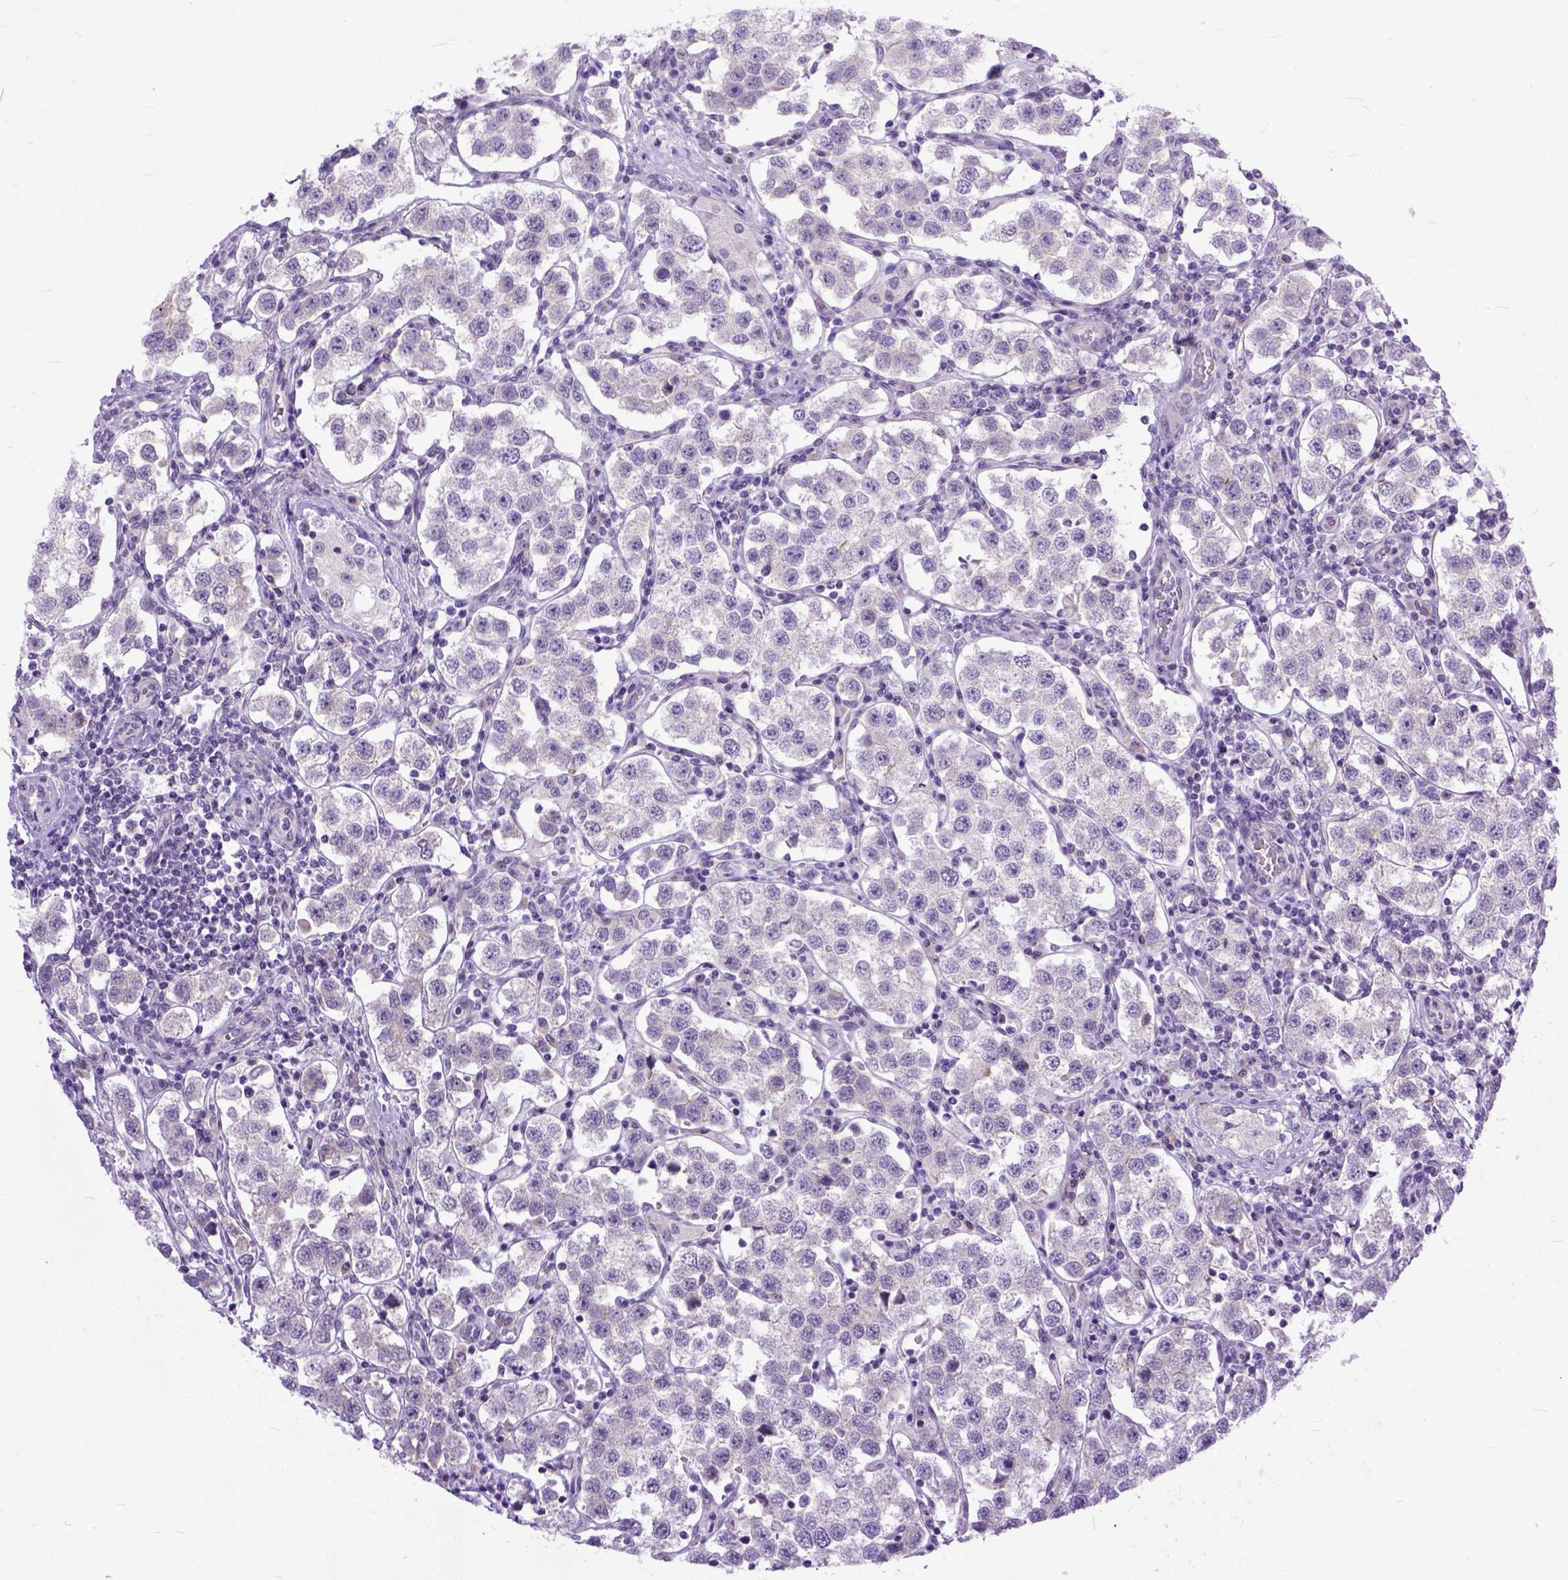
{"staining": {"intensity": "negative", "quantity": "none", "location": "none"}, "tissue": "testis cancer", "cell_type": "Tumor cells", "image_type": "cancer", "snomed": [{"axis": "morphology", "description": "Seminoma, NOS"}, {"axis": "topography", "description": "Testis"}], "caption": "Immunohistochemistry (IHC) photomicrograph of testis seminoma stained for a protein (brown), which exhibits no expression in tumor cells.", "gene": "TCEAL7", "patient": {"sex": "male", "age": 37}}